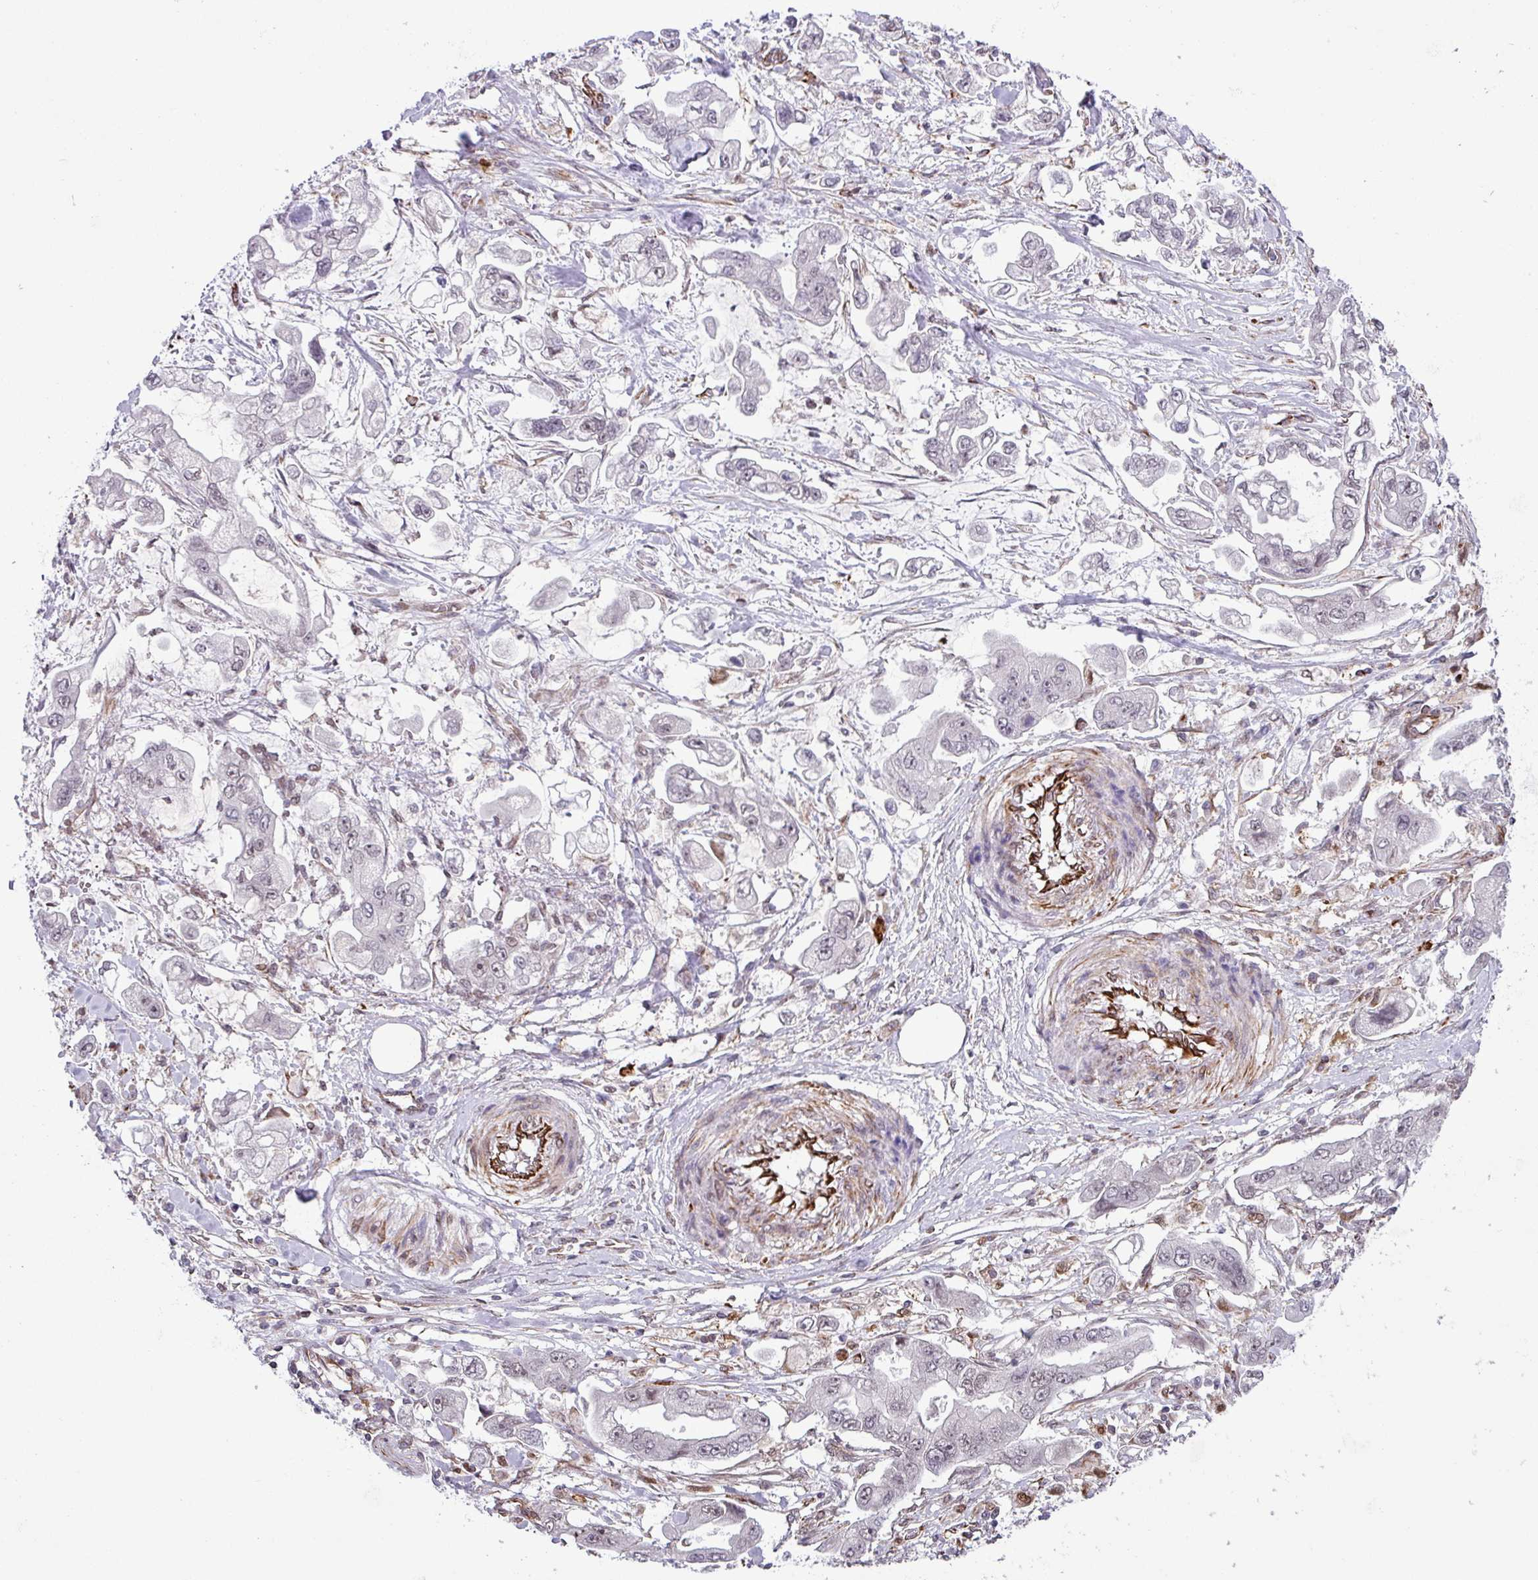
{"staining": {"intensity": "negative", "quantity": "none", "location": "none"}, "tissue": "stomach cancer", "cell_type": "Tumor cells", "image_type": "cancer", "snomed": [{"axis": "morphology", "description": "Adenocarcinoma, NOS"}, {"axis": "topography", "description": "Stomach"}], "caption": "IHC of human stomach cancer (adenocarcinoma) reveals no expression in tumor cells.", "gene": "CHD3", "patient": {"sex": "male", "age": 62}}